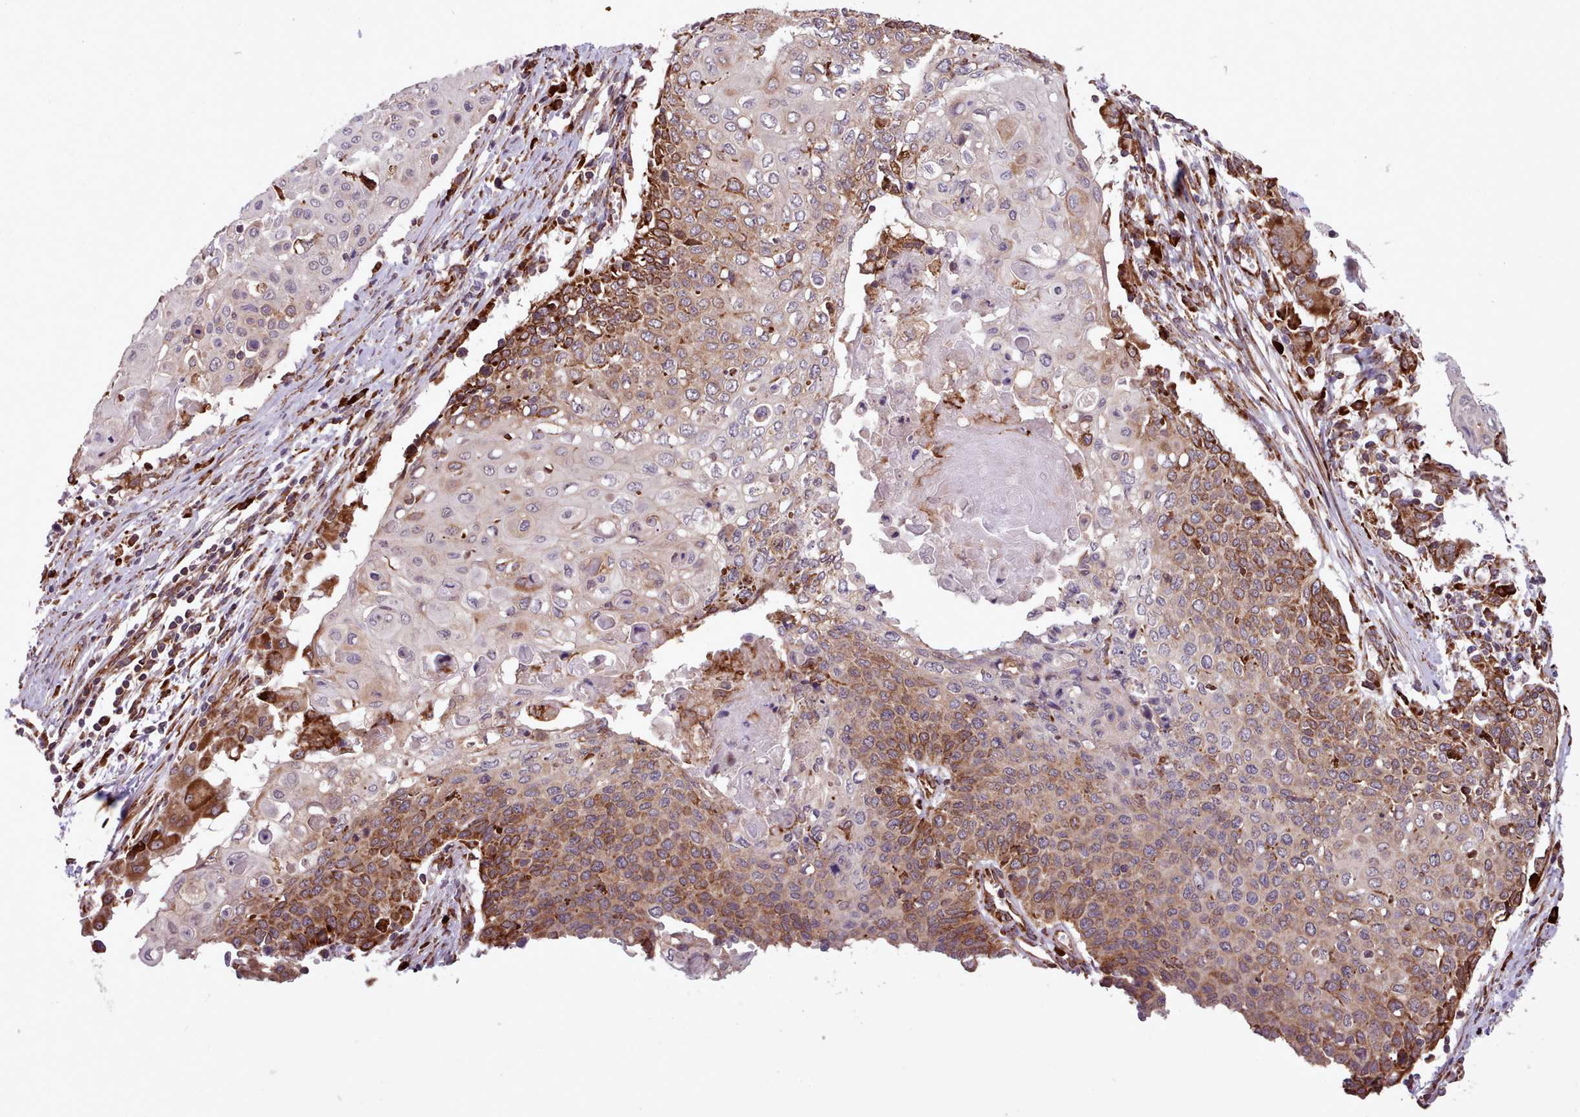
{"staining": {"intensity": "moderate", "quantity": "25%-75%", "location": "cytoplasmic/membranous"}, "tissue": "cervical cancer", "cell_type": "Tumor cells", "image_type": "cancer", "snomed": [{"axis": "morphology", "description": "Squamous cell carcinoma, NOS"}, {"axis": "topography", "description": "Cervix"}], "caption": "Moderate cytoplasmic/membranous expression for a protein is present in about 25%-75% of tumor cells of cervical squamous cell carcinoma using immunohistochemistry (IHC).", "gene": "TTLL3", "patient": {"sex": "female", "age": 39}}